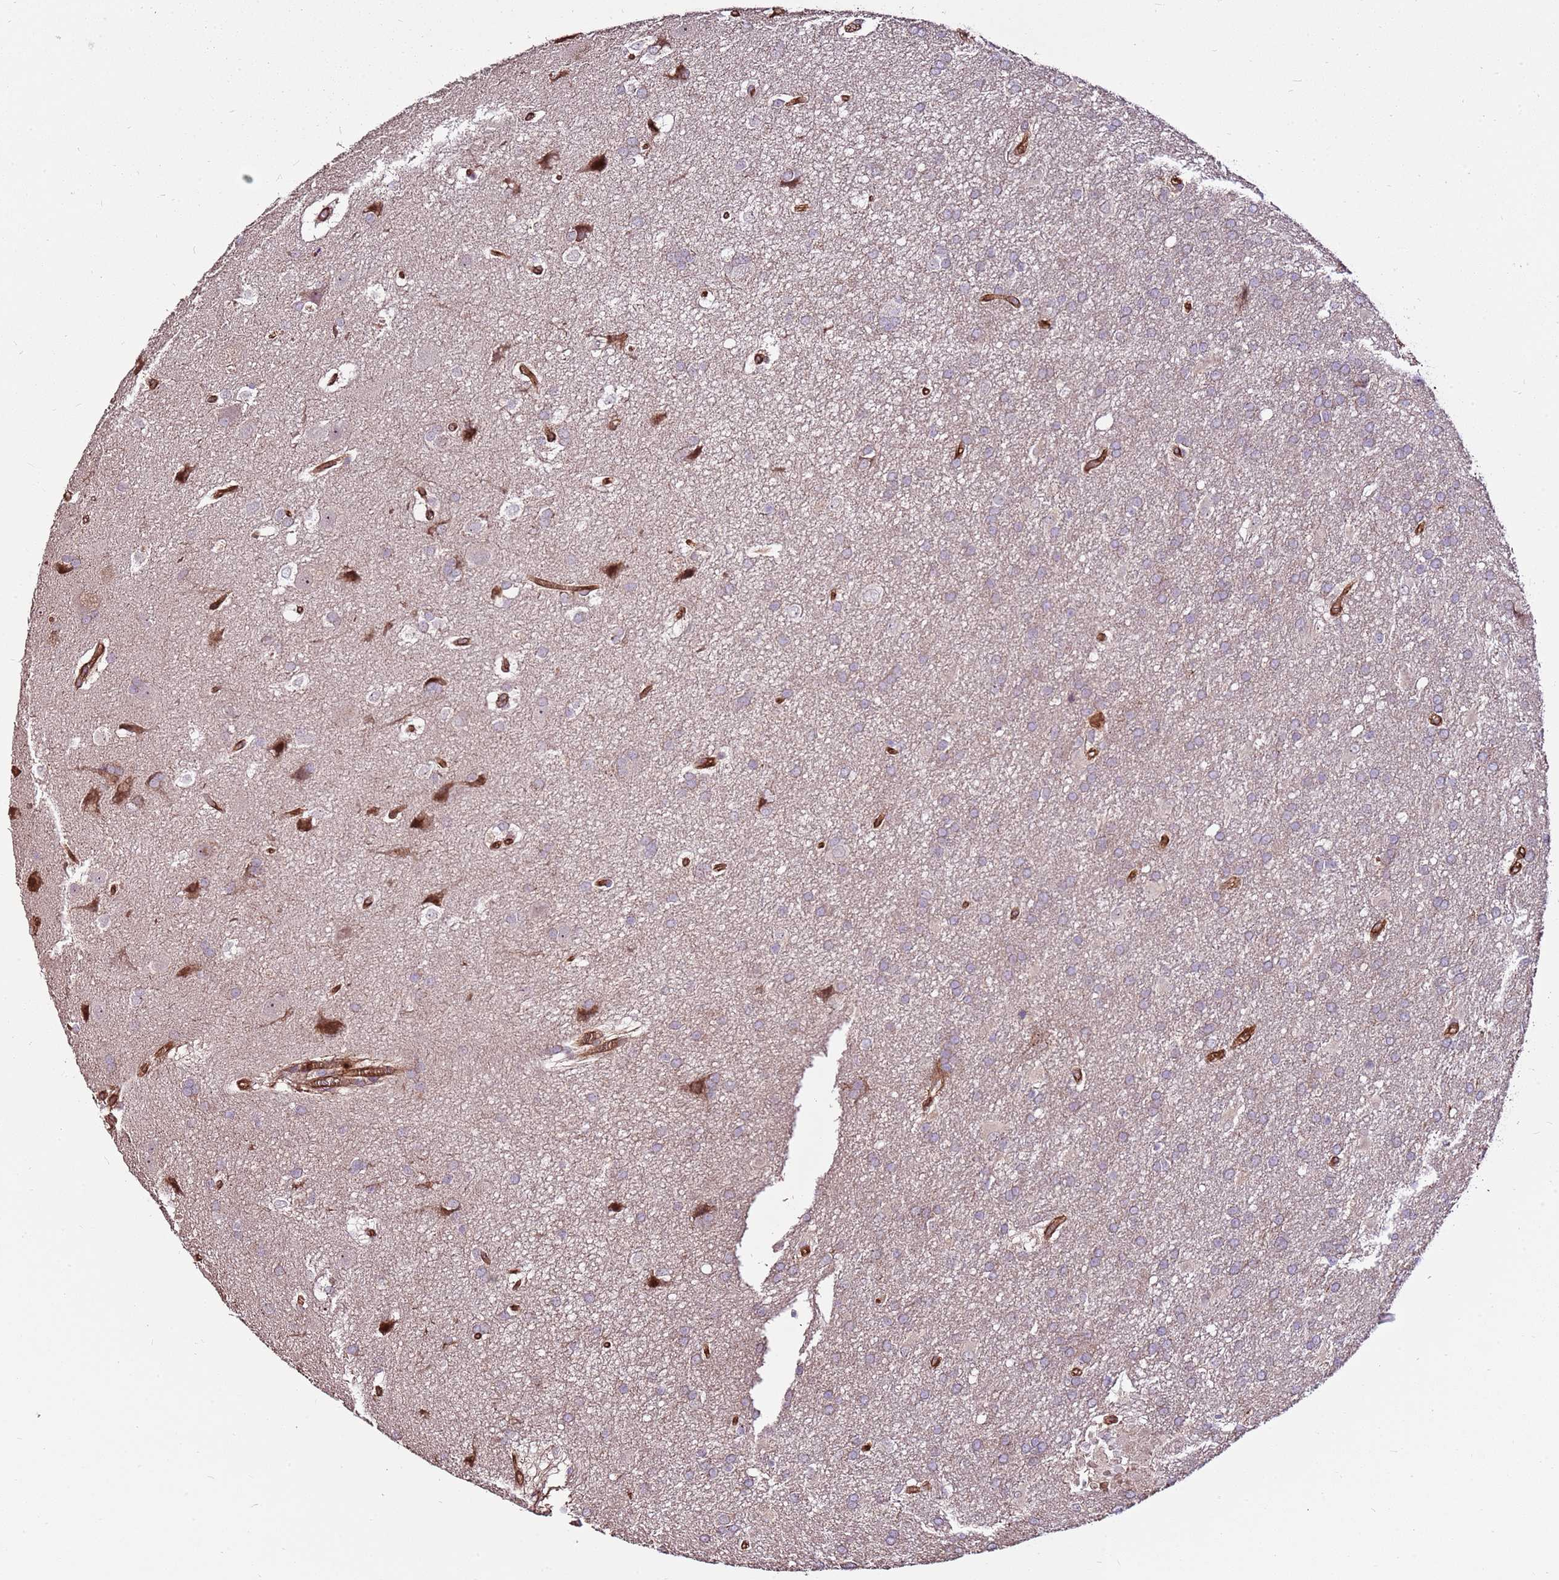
{"staining": {"intensity": "negative", "quantity": "none", "location": "none"}, "tissue": "glioma", "cell_type": "Tumor cells", "image_type": "cancer", "snomed": [{"axis": "morphology", "description": "Glioma, malignant, Low grade"}, {"axis": "topography", "description": "Brain"}], "caption": "Tumor cells are negative for protein expression in human malignant low-grade glioma. (Brightfield microscopy of DAB immunohistochemistry (IHC) at high magnification).", "gene": "ZNF827", "patient": {"sex": "male", "age": 66}}